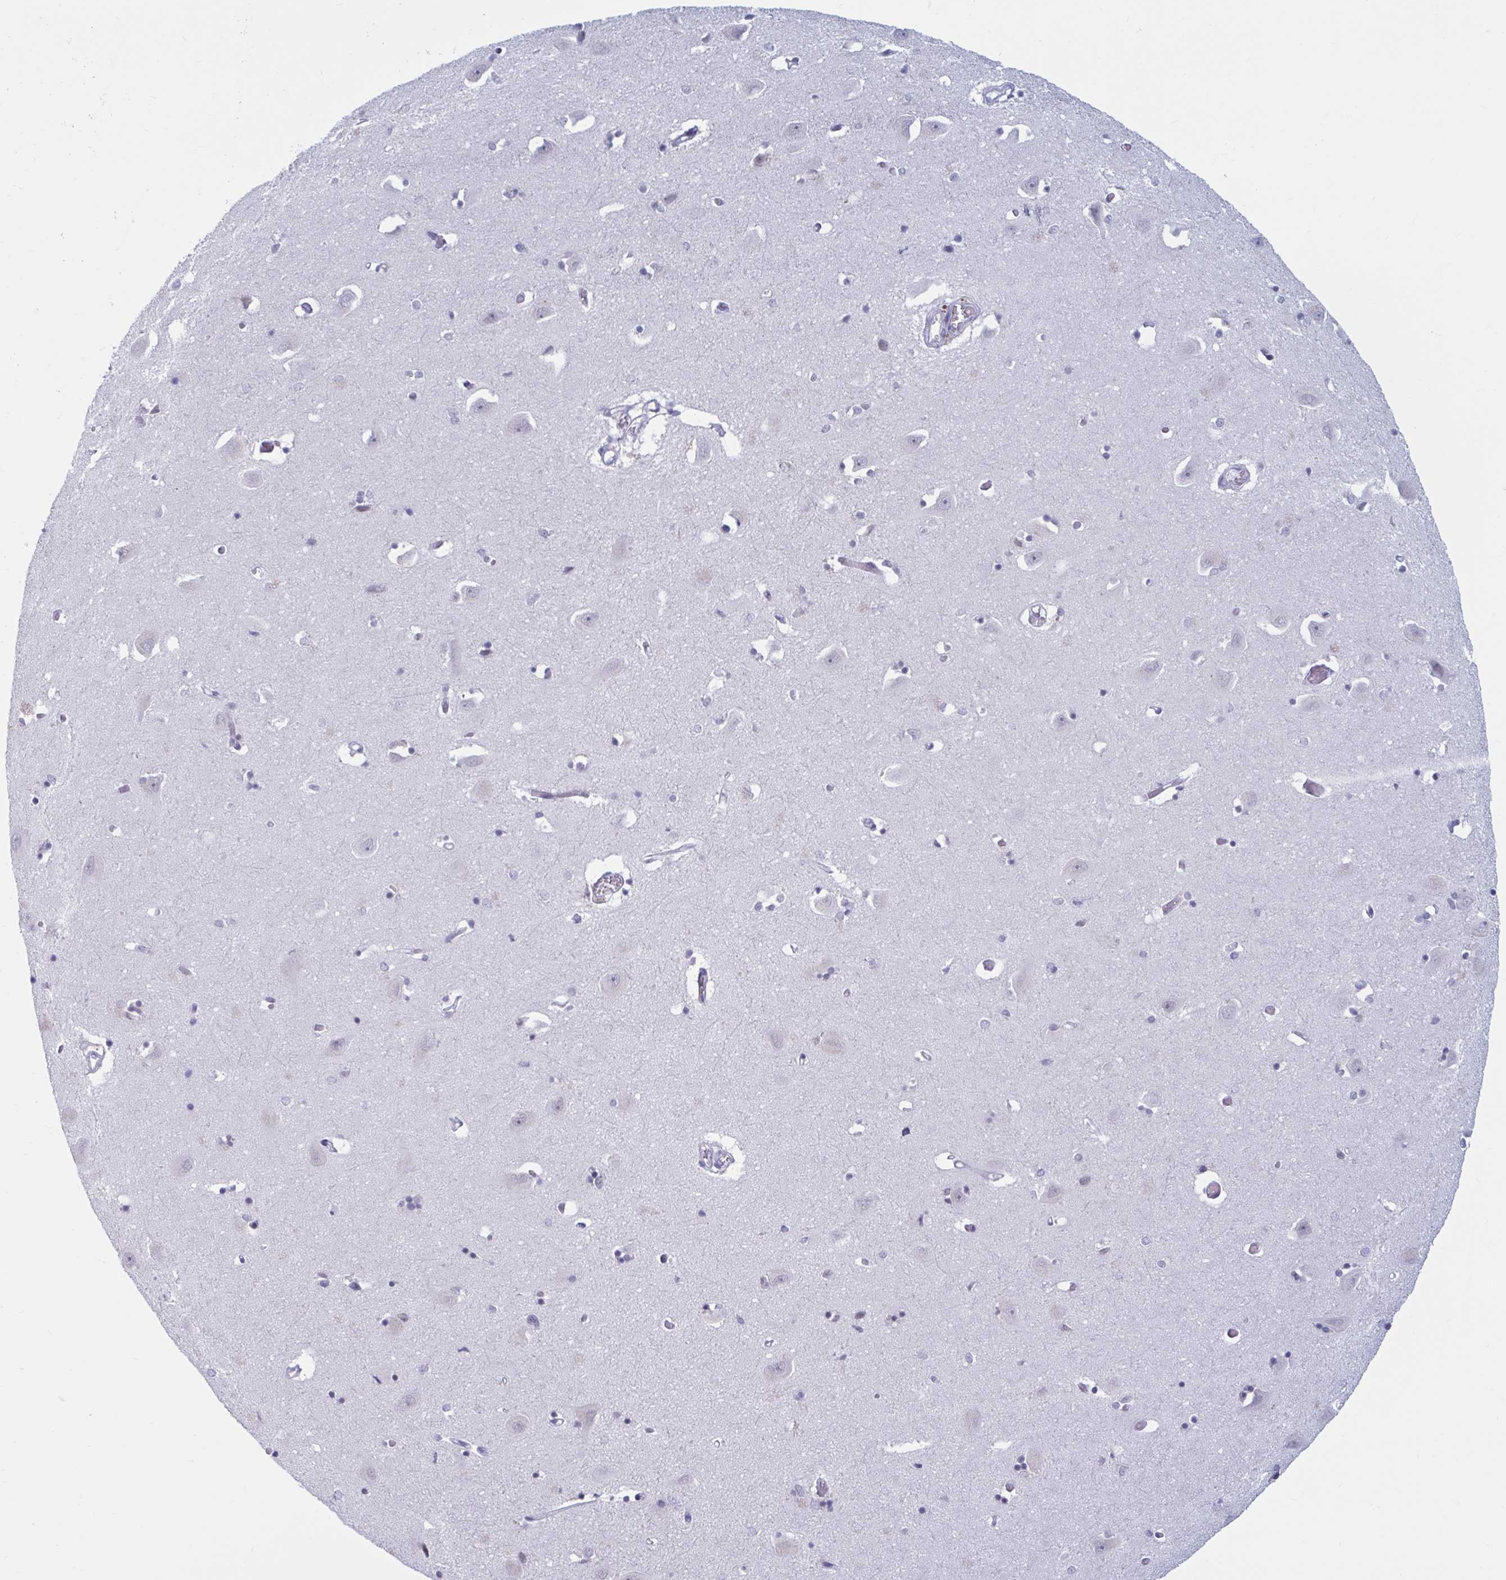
{"staining": {"intensity": "negative", "quantity": "none", "location": "none"}, "tissue": "caudate", "cell_type": "Glial cells", "image_type": "normal", "snomed": [{"axis": "morphology", "description": "Normal tissue, NOS"}, {"axis": "topography", "description": "Lateral ventricle wall"}, {"axis": "topography", "description": "Hippocampus"}], "caption": "An immunohistochemistry (IHC) photomicrograph of benign caudate is shown. There is no staining in glial cells of caudate.", "gene": "MSMB", "patient": {"sex": "female", "age": 63}}